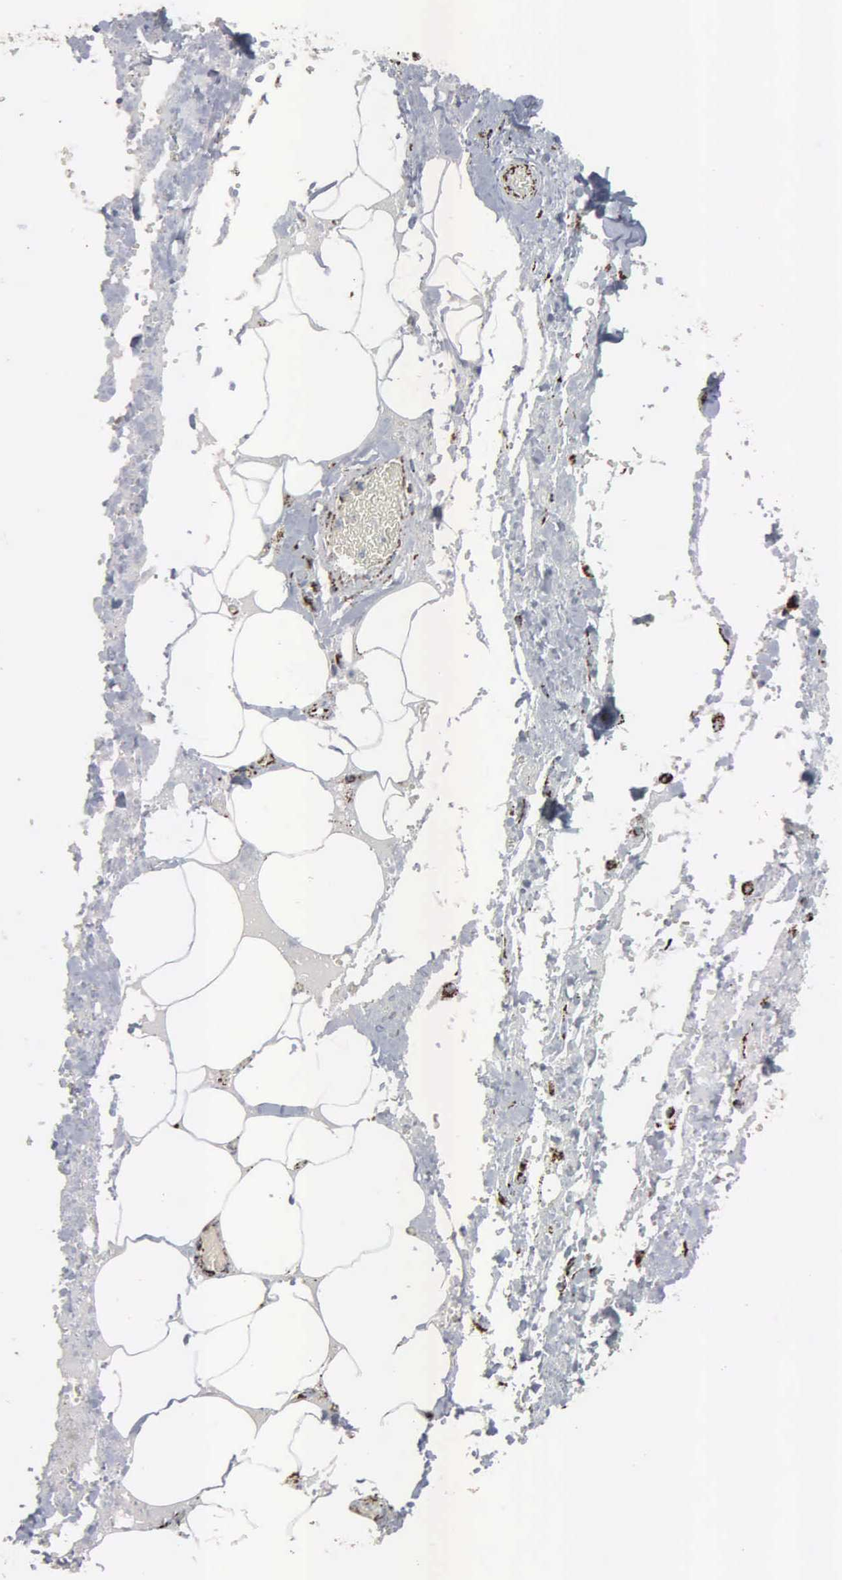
{"staining": {"intensity": "moderate", "quantity": ">75%", "location": "cytoplasmic/membranous"}, "tissue": "smooth muscle", "cell_type": "Smooth muscle cells", "image_type": "normal", "snomed": [{"axis": "morphology", "description": "Normal tissue, NOS"}, {"axis": "topography", "description": "Uterus"}], "caption": "Smooth muscle stained for a protein (brown) exhibits moderate cytoplasmic/membranous positive positivity in approximately >75% of smooth muscle cells.", "gene": "HSPA9", "patient": {"sex": "female", "age": 56}}